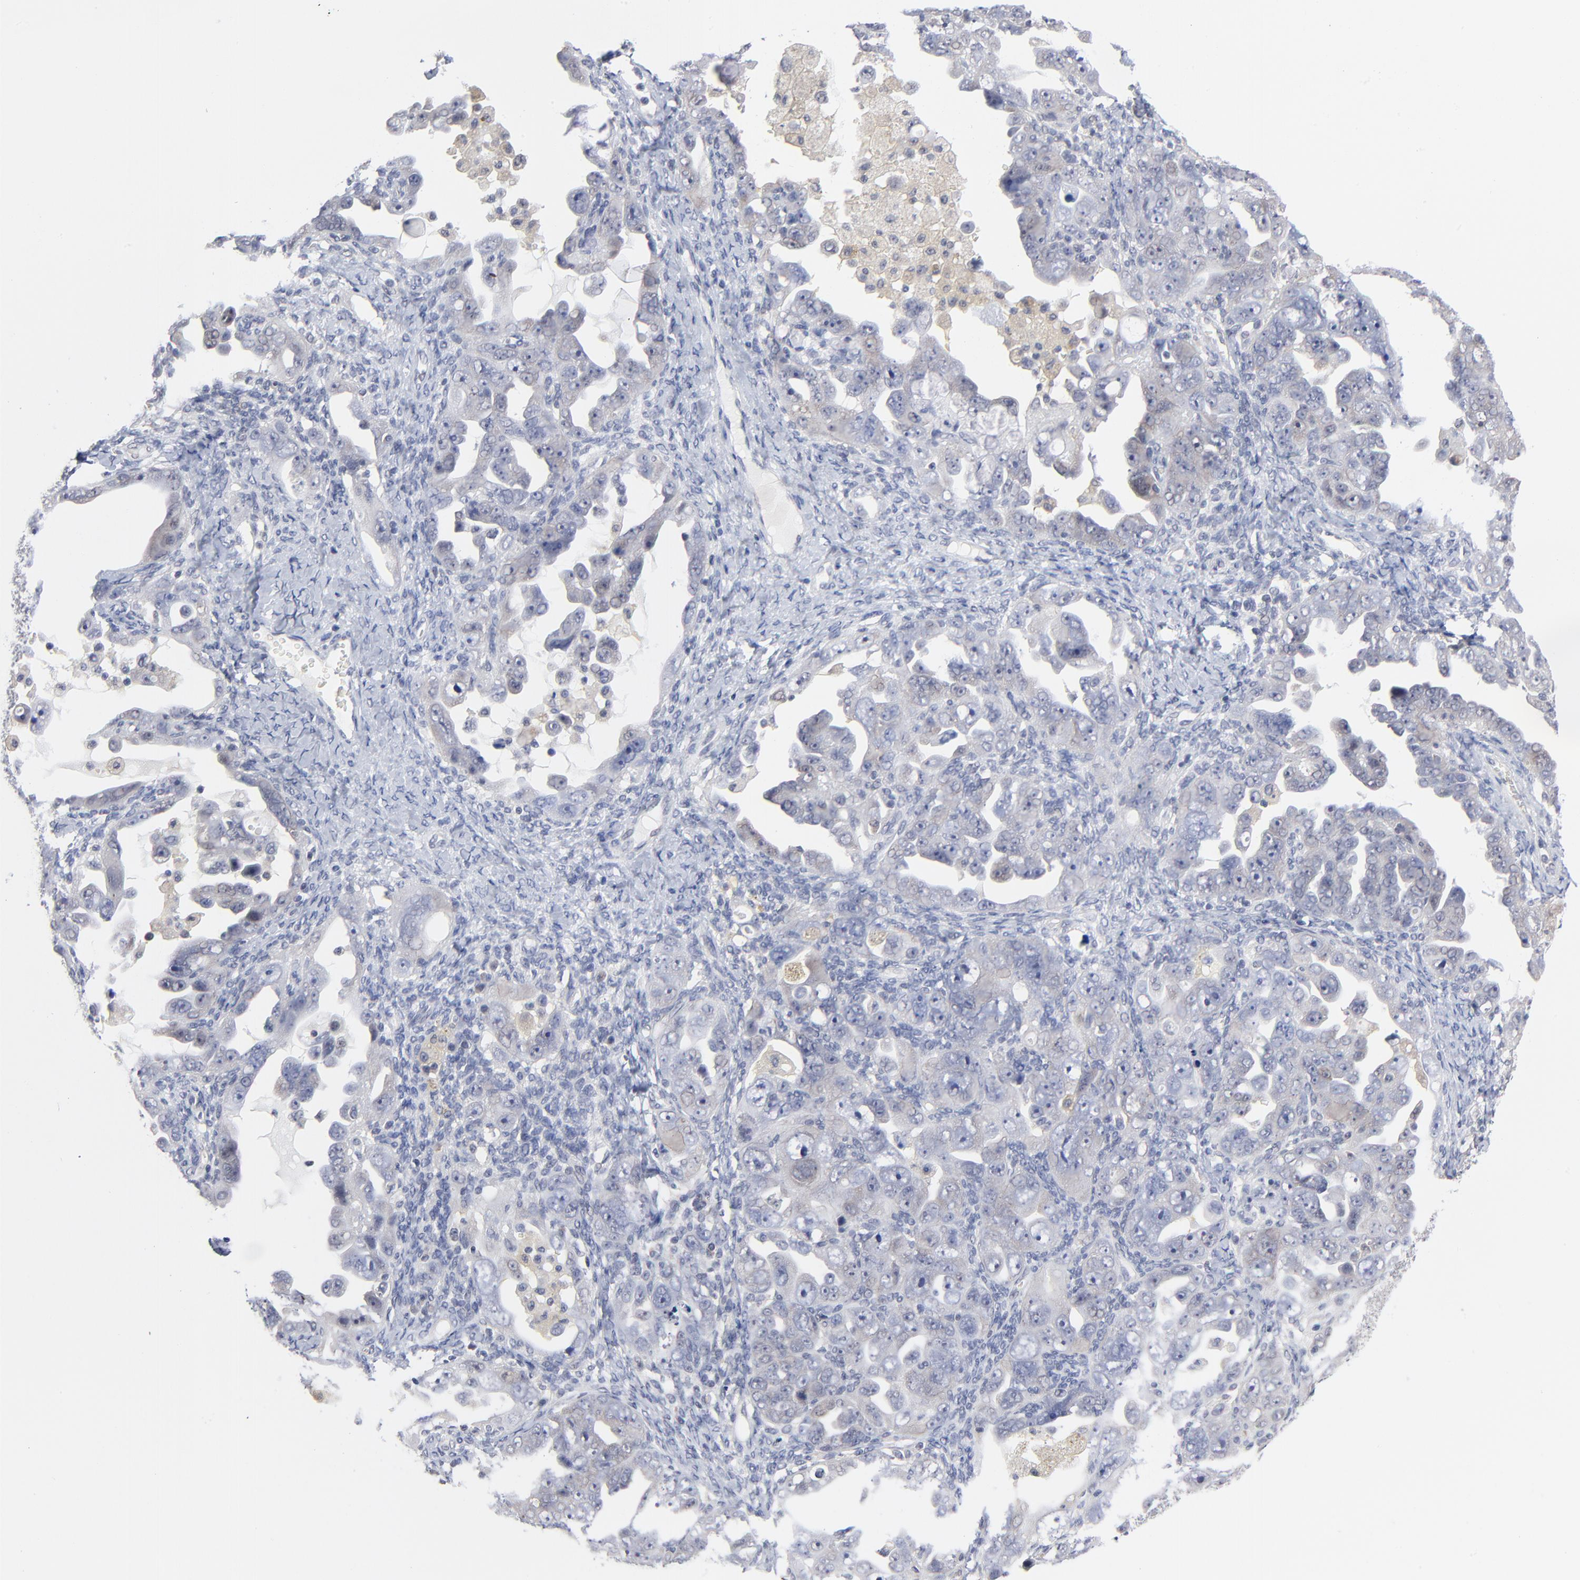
{"staining": {"intensity": "weak", "quantity": "<25%", "location": "cytoplasmic/membranous"}, "tissue": "ovarian cancer", "cell_type": "Tumor cells", "image_type": "cancer", "snomed": [{"axis": "morphology", "description": "Cystadenocarcinoma, serous, NOS"}, {"axis": "topography", "description": "Ovary"}], "caption": "The histopathology image demonstrates no significant positivity in tumor cells of ovarian serous cystadenocarcinoma. The staining was performed using DAB (3,3'-diaminobenzidine) to visualize the protein expression in brown, while the nuclei were stained in blue with hematoxylin (Magnification: 20x).", "gene": "RPS6KB1", "patient": {"sex": "female", "age": 66}}